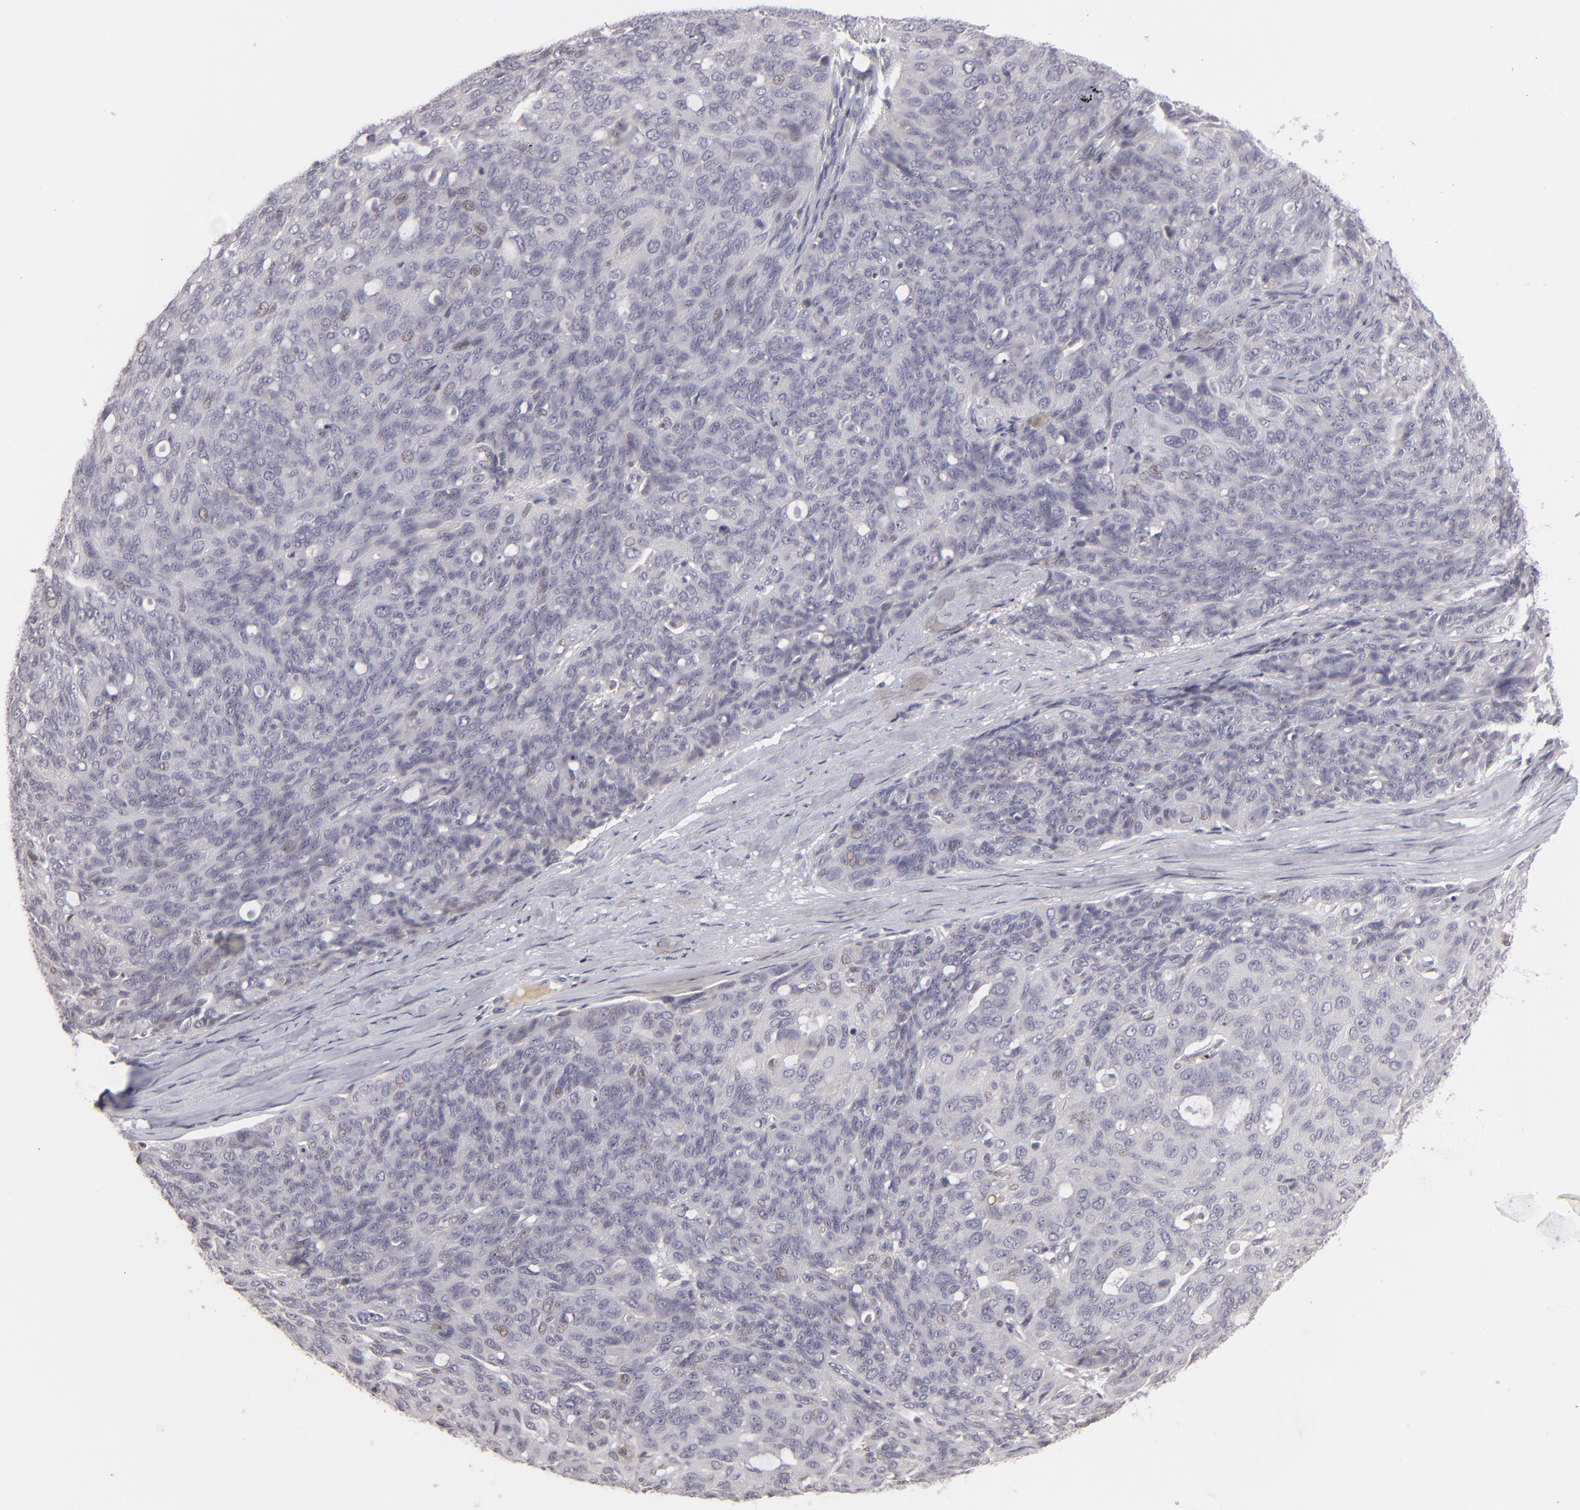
{"staining": {"intensity": "negative", "quantity": "none", "location": "none"}, "tissue": "ovarian cancer", "cell_type": "Tumor cells", "image_type": "cancer", "snomed": [{"axis": "morphology", "description": "Carcinoma, endometroid"}, {"axis": "topography", "description": "Ovary"}], "caption": "Immunohistochemical staining of ovarian cancer shows no significant positivity in tumor cells.", "gene": "CLDN2", "patient": {"sex": "female", "age": 60}}